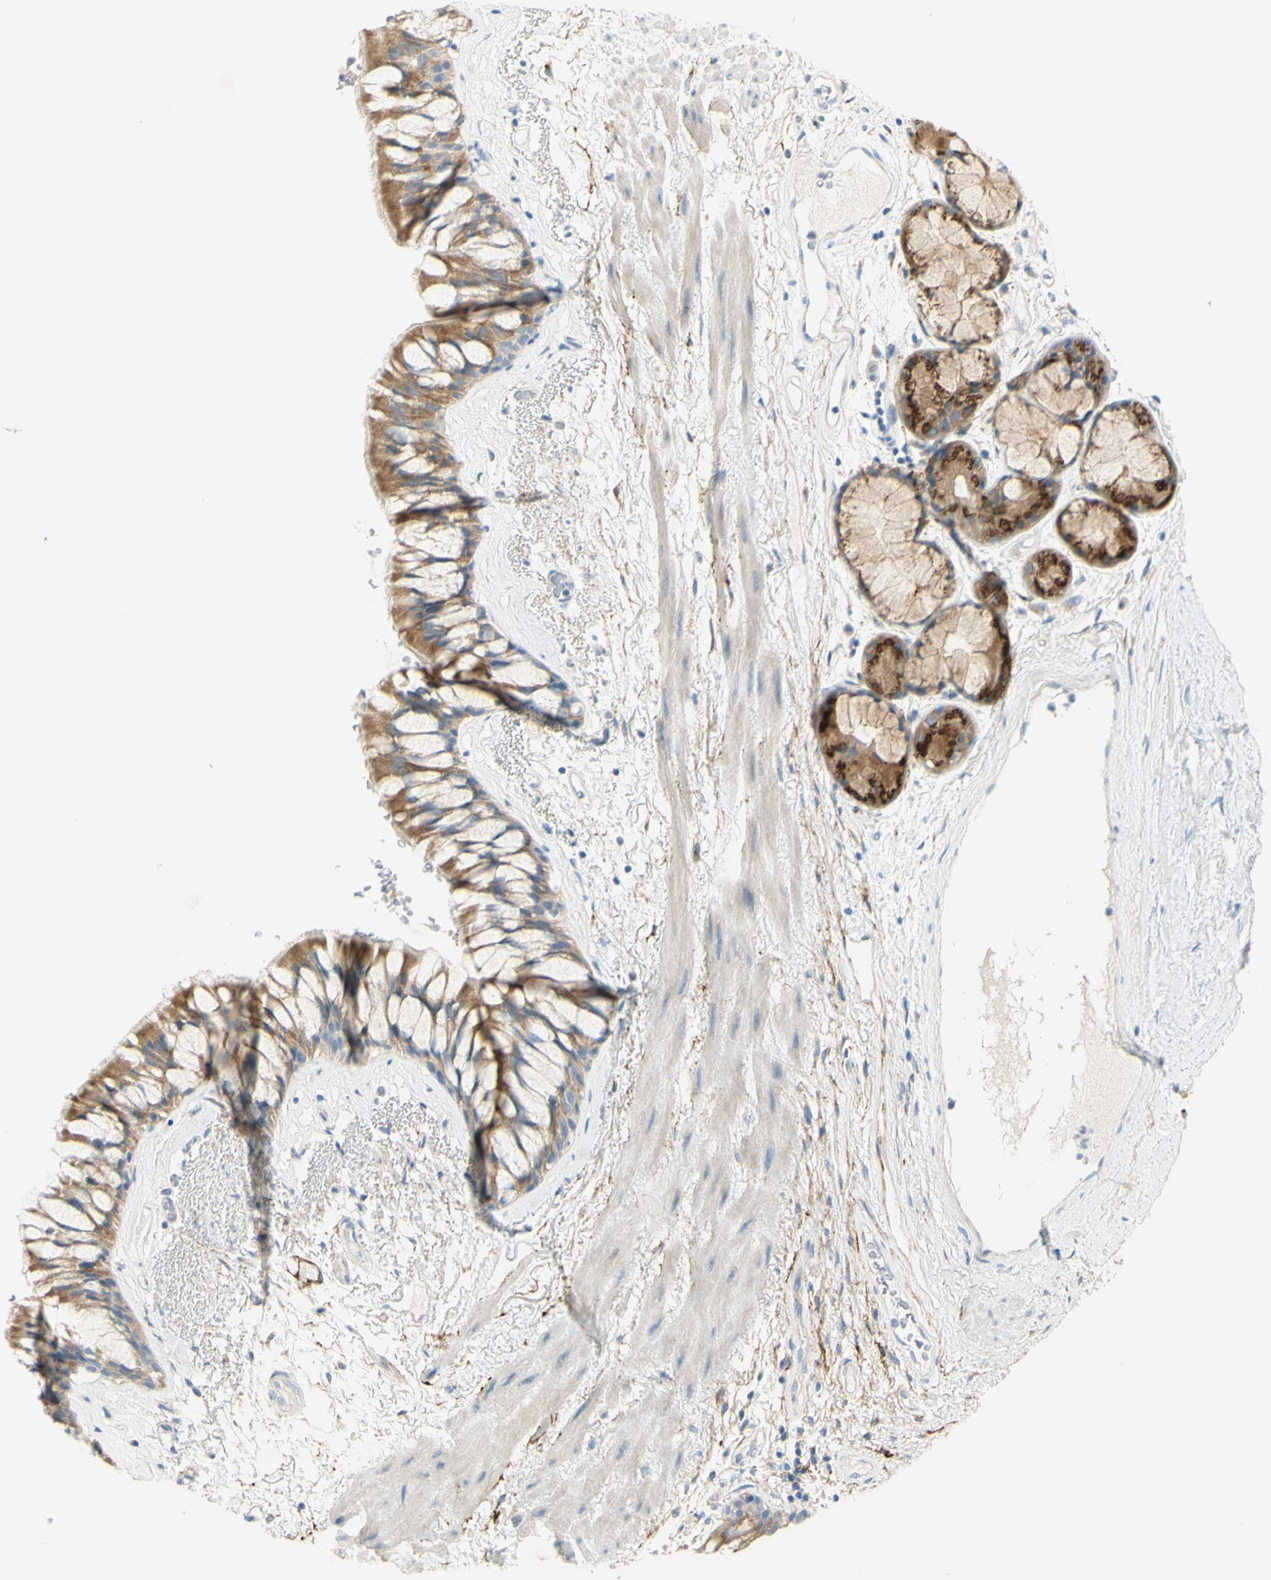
{"staining": {"intensity": "moderate", "quantity": ">75%", "location": "cytoplasmic/membranous"}, "tissue": "bronchus", "cell_type": "Respiratory epithelial cells", "image_type": "normal", "snomed": [{"axis": "morphology", "description": "Normal tissue, NOS"}, {"axis": "topography", "description": "Bronchus"}], "caption": "Immunohistochemical staining of benign human bronchus shows moderate cytoplasmic/membranous protein expression in approximately >75% of respiratory epithelial cells.", "gene": "GCNT3", "patient": {"sex": "male", "age": 66}}